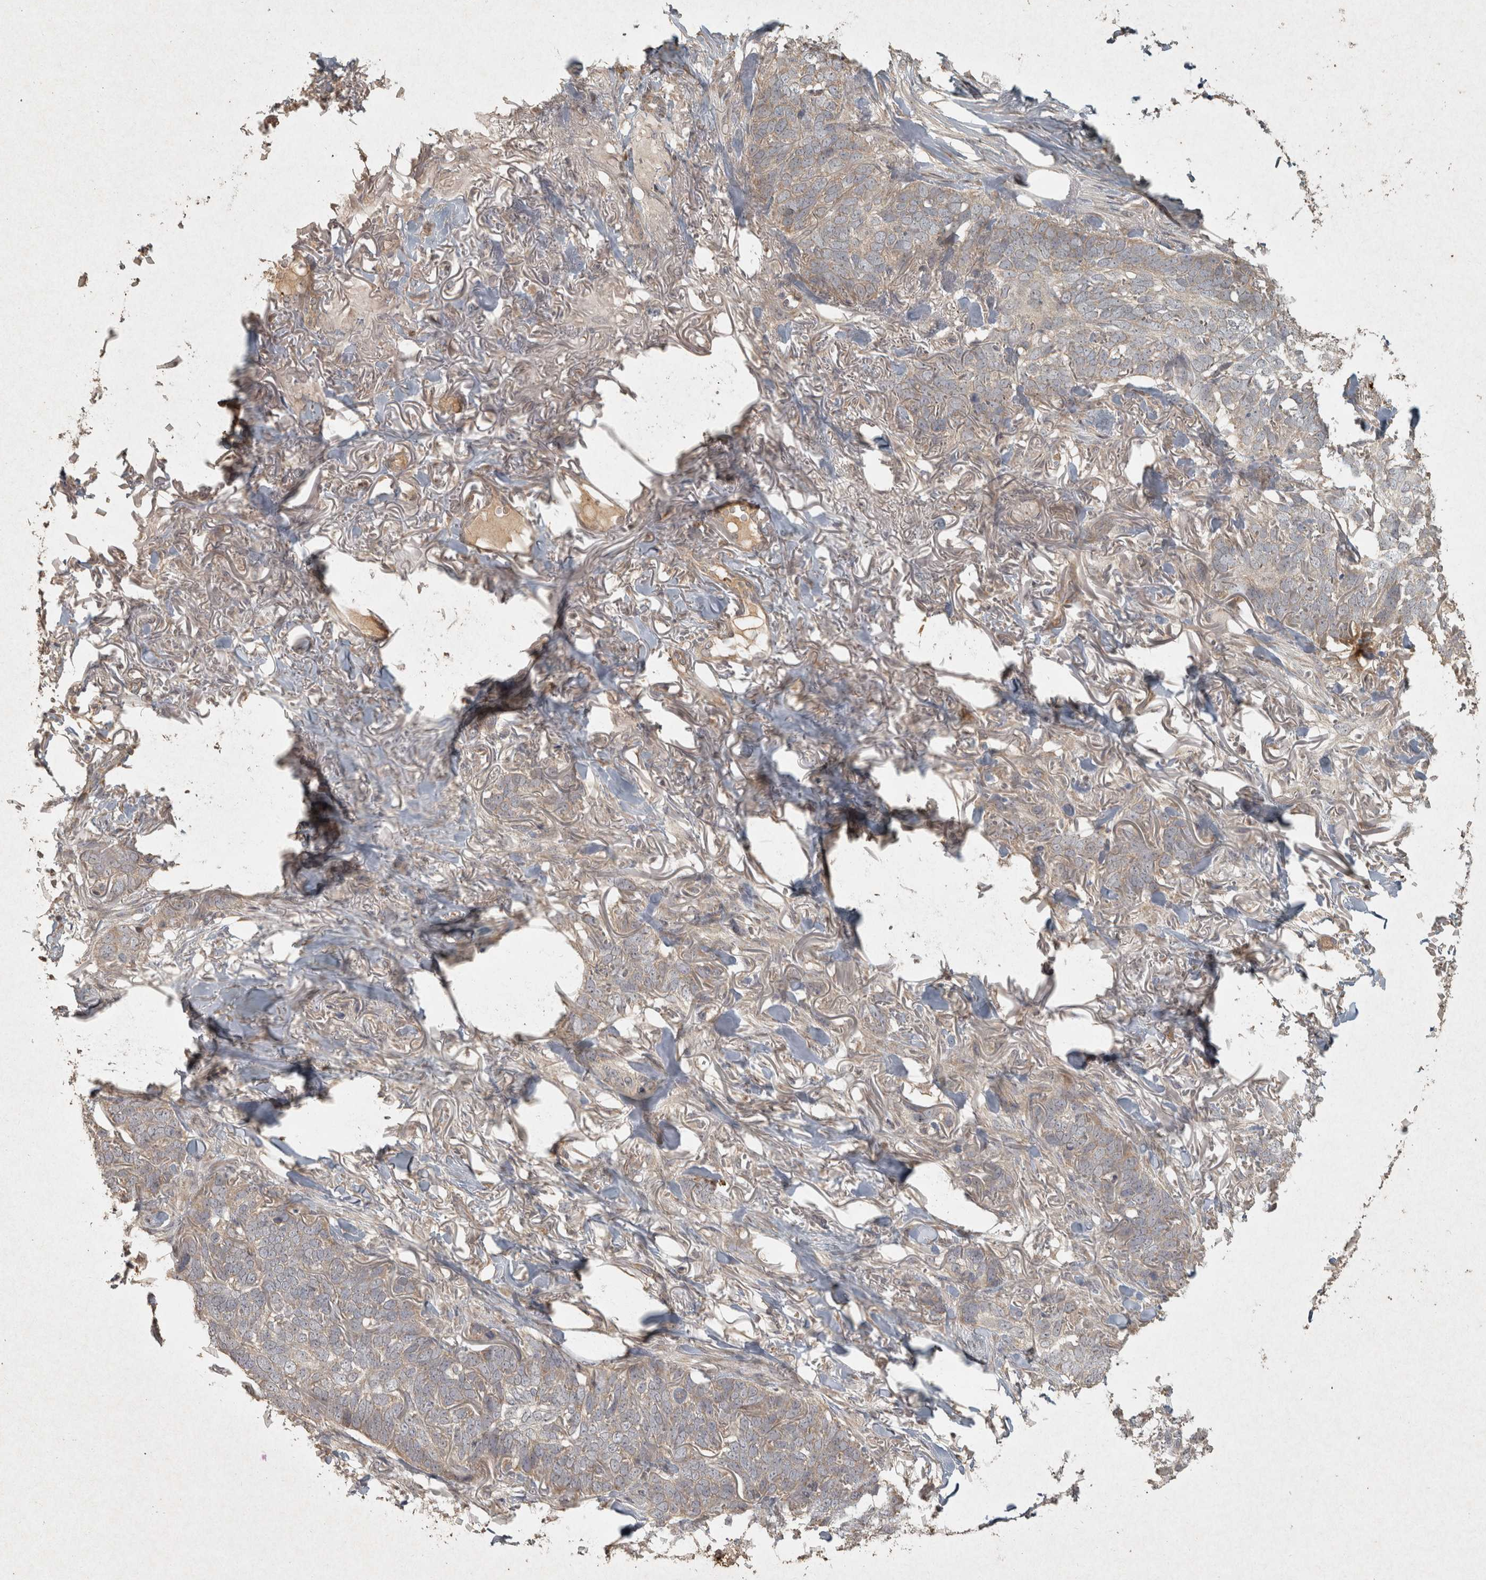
{"staining": {"intensity": "weak", "quantity": "25%-75%", "location": "cytoplasmic/membranous"}, "tissue": "skin cancer", "cell_type": "Tumor cells", "image_type": "cancer", "snomed": [{"axis": "morphology", "description": "Normal tissue, NOS"}, {"axis": "morphology", "description": "Basal cell carcinoma"}, {"axis": "topography", "description": "Skin"}], "caption": "Basal cell carcinoma (skin) tissue reveals weak cytoplasmic/membranous staining in about 25%-75% of tumor cells The staining was performed using DAB, with brown indicating positive protein expression. Nuclei are stained blue with hematoxylin.", "gene": "OSTN", "patient": {"sex": "male", "age": 77}}